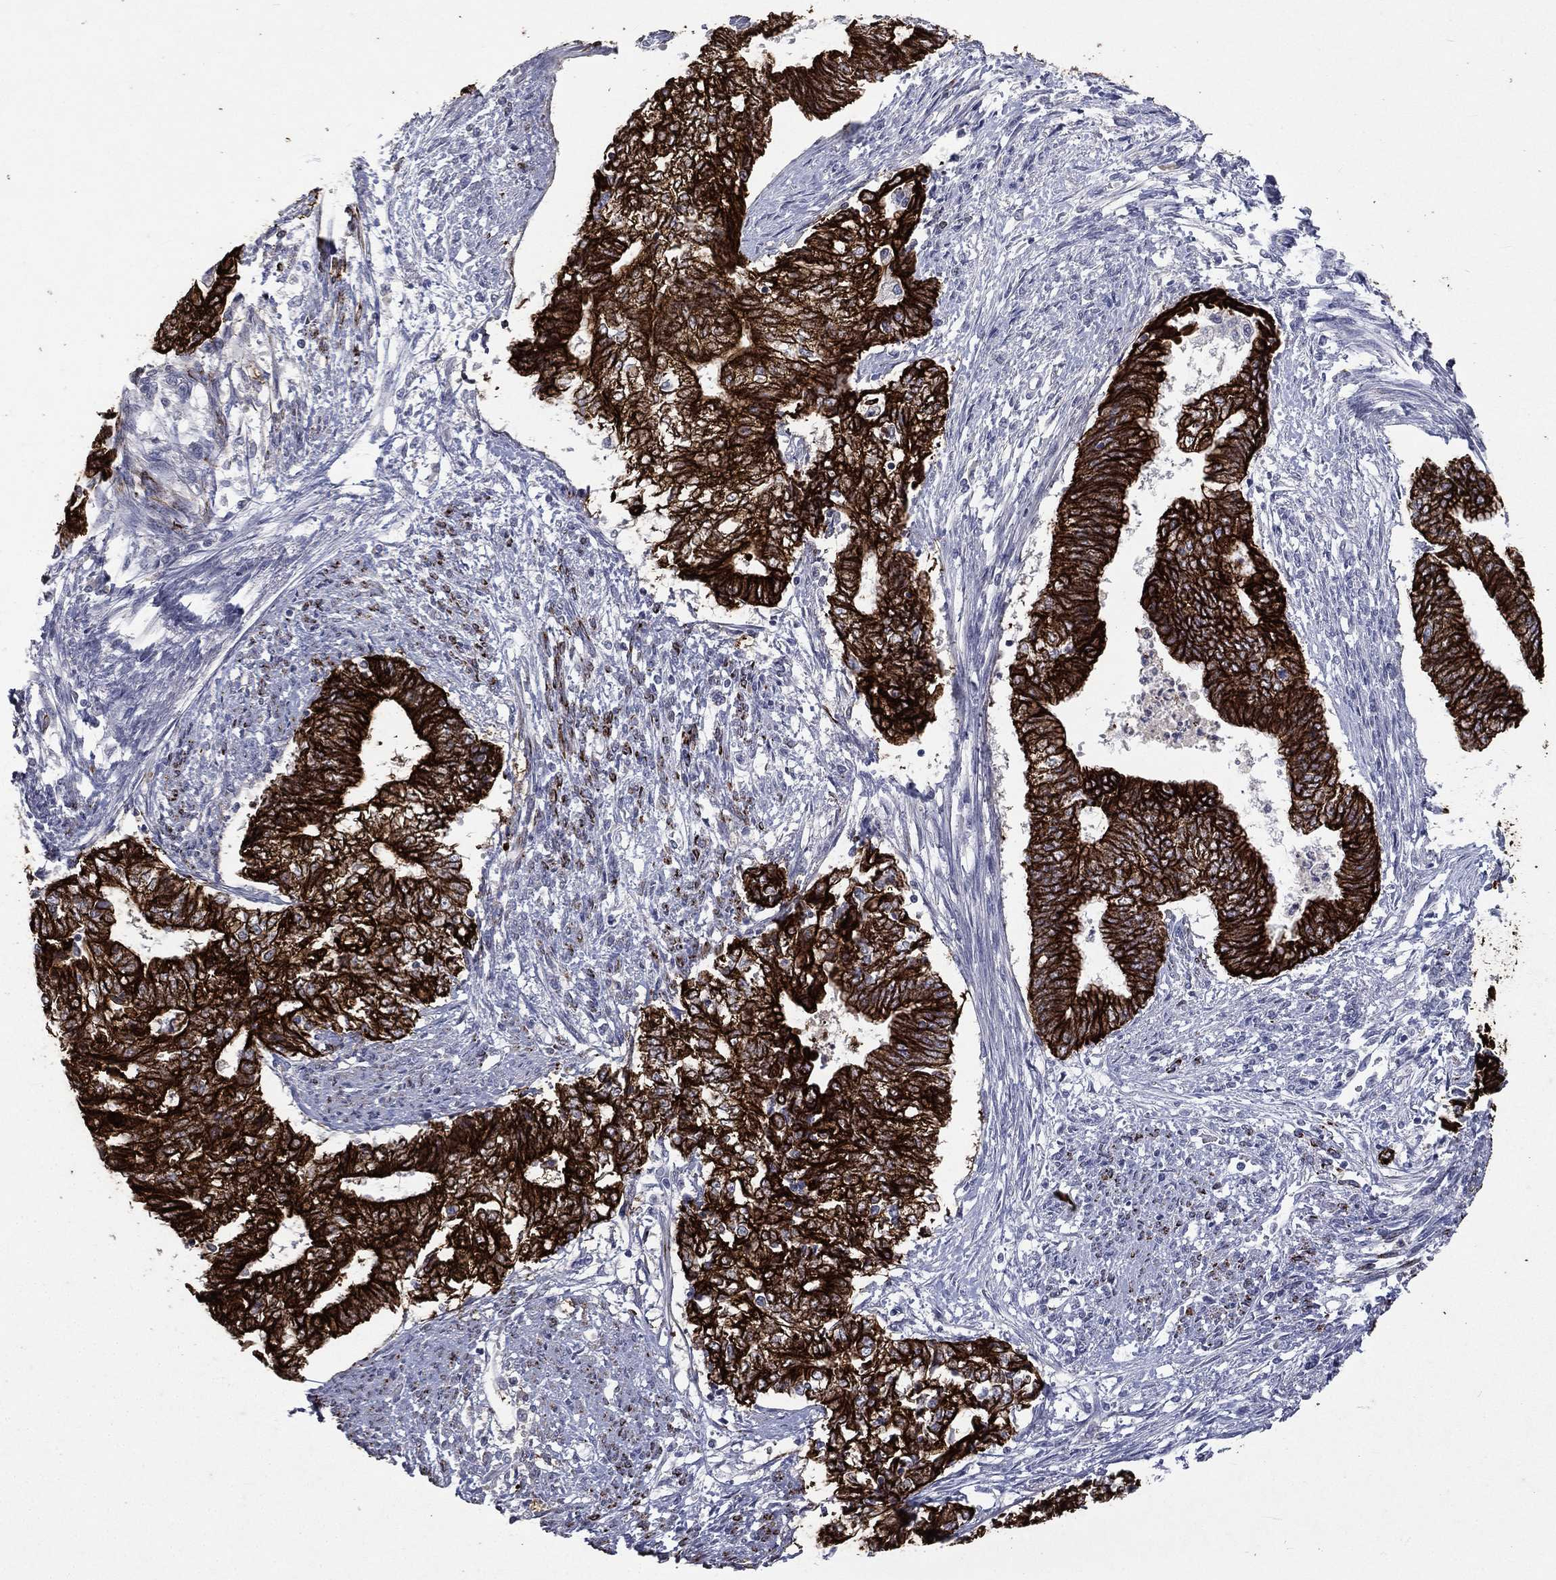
{"staining": {"intensity": "strong", "quantity": ">75%", "location": "cytoplasmic/membranous"}, "tissue": "endometrial cancer", "cell_type": "Tumor cells", "image_type": "cancer", "snomed": [{"axis": "morphology", "description": "Adenocarcinoma, NOS"}, {"axis": "topography", "description": "Endometrium"}], "caption": "Protein positivity by immunohistochemistry (IHC) exhibits strong cytoplasmic/membranous staining in approximately >75% of tumor cells in endometrial adenocarcinoma.", "gene": "KRT7", "patient": {"sex": "female", "age": 65}}